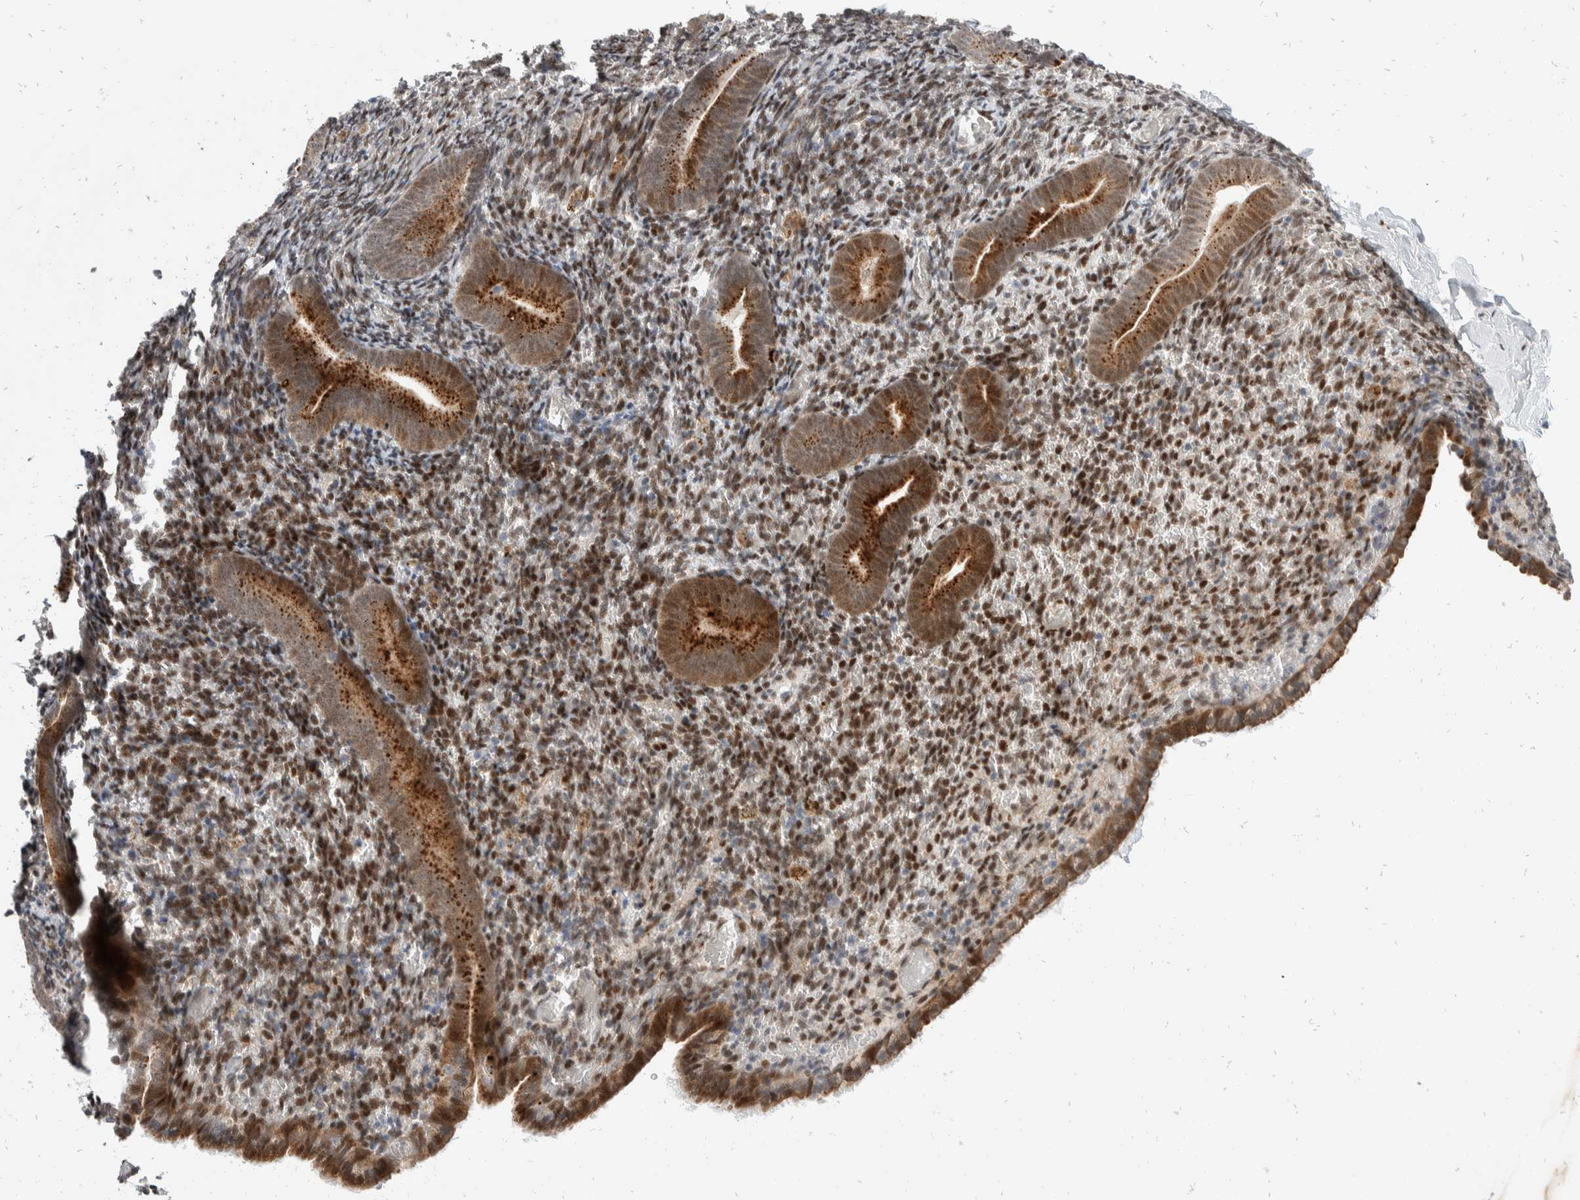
{"staining": {"intensity": "moderate", "quantity": "25%-75%", "location": "nuclear"}, "tissue": "endometrium", "cell_type": "Cells in endometrial stroma", "image_type": "normal", "snomed": [{"axis": "morphology", "description": "Normal tissue, NOS"}, {"axis": "topography", "description": "Endometrium"}], "caption": "Protein staining of benign endometrium shows moderate nuclear expression in approximately 25%-75% of cells in endometrial stroma.", "gene": "ZNF703", "patient": {"sex": "female", "age": 51}}